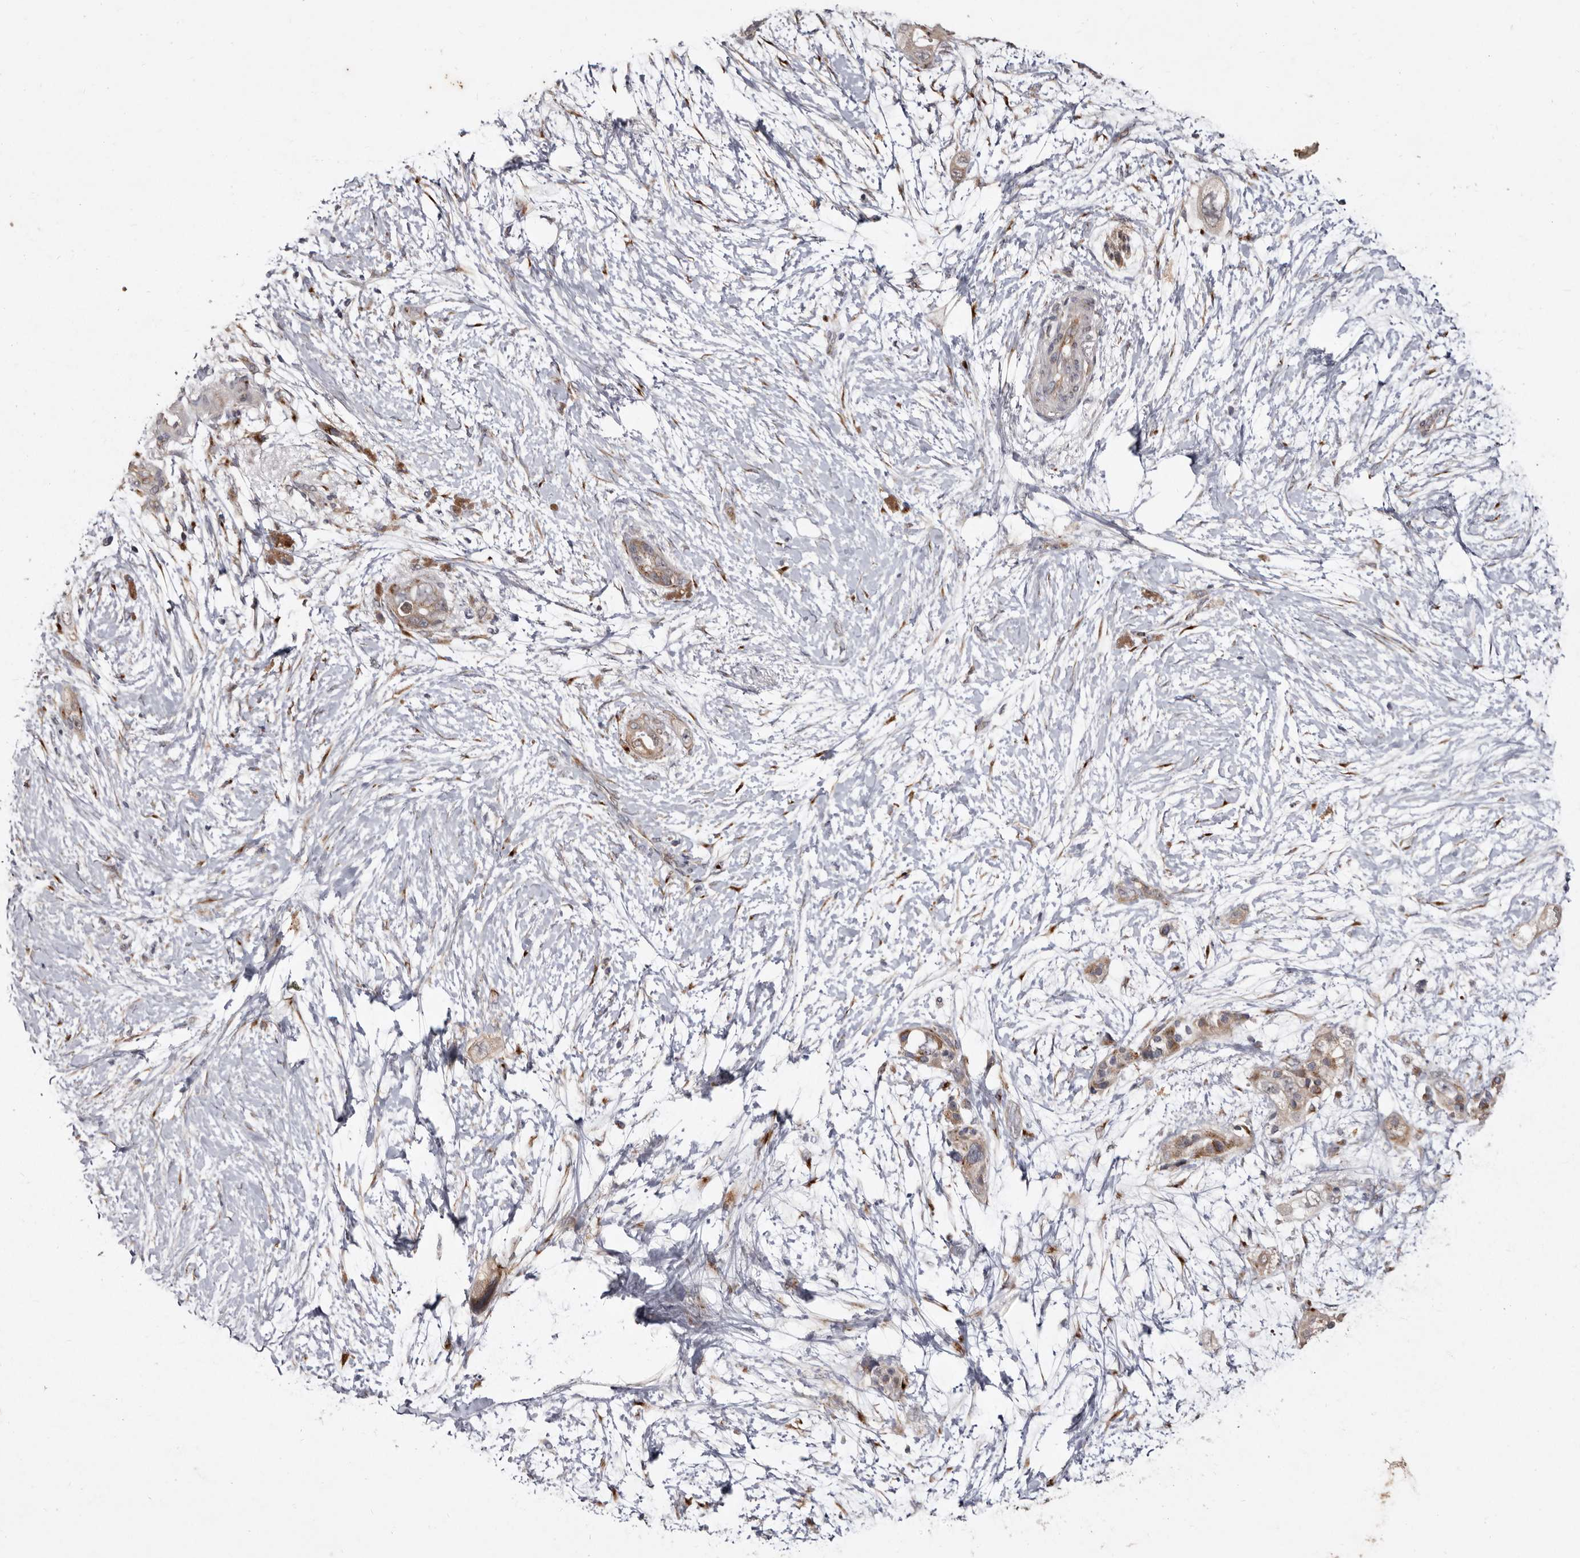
{"staining": {"intensity": "weak", "quantity": ">75%", "location": "cytoplasmic/membranous"}, "tissue": "pancreatic cancer", "cell_type": "Tumor cells", "image_type": "cancer", "snomed": [{"axis": "morphology", "description": "Adenocarcinoma, NOS"}, {"axis": "topography", "description": "Pancreas"}], "caption": "Tumor cells demonstrate weak cytoplasmic/membranous expression in approximately >75% of cells in adenocarcinoma (pancreatic).", "gene": "FLAD1", "patient": {"sex": "male", "age": 53}}